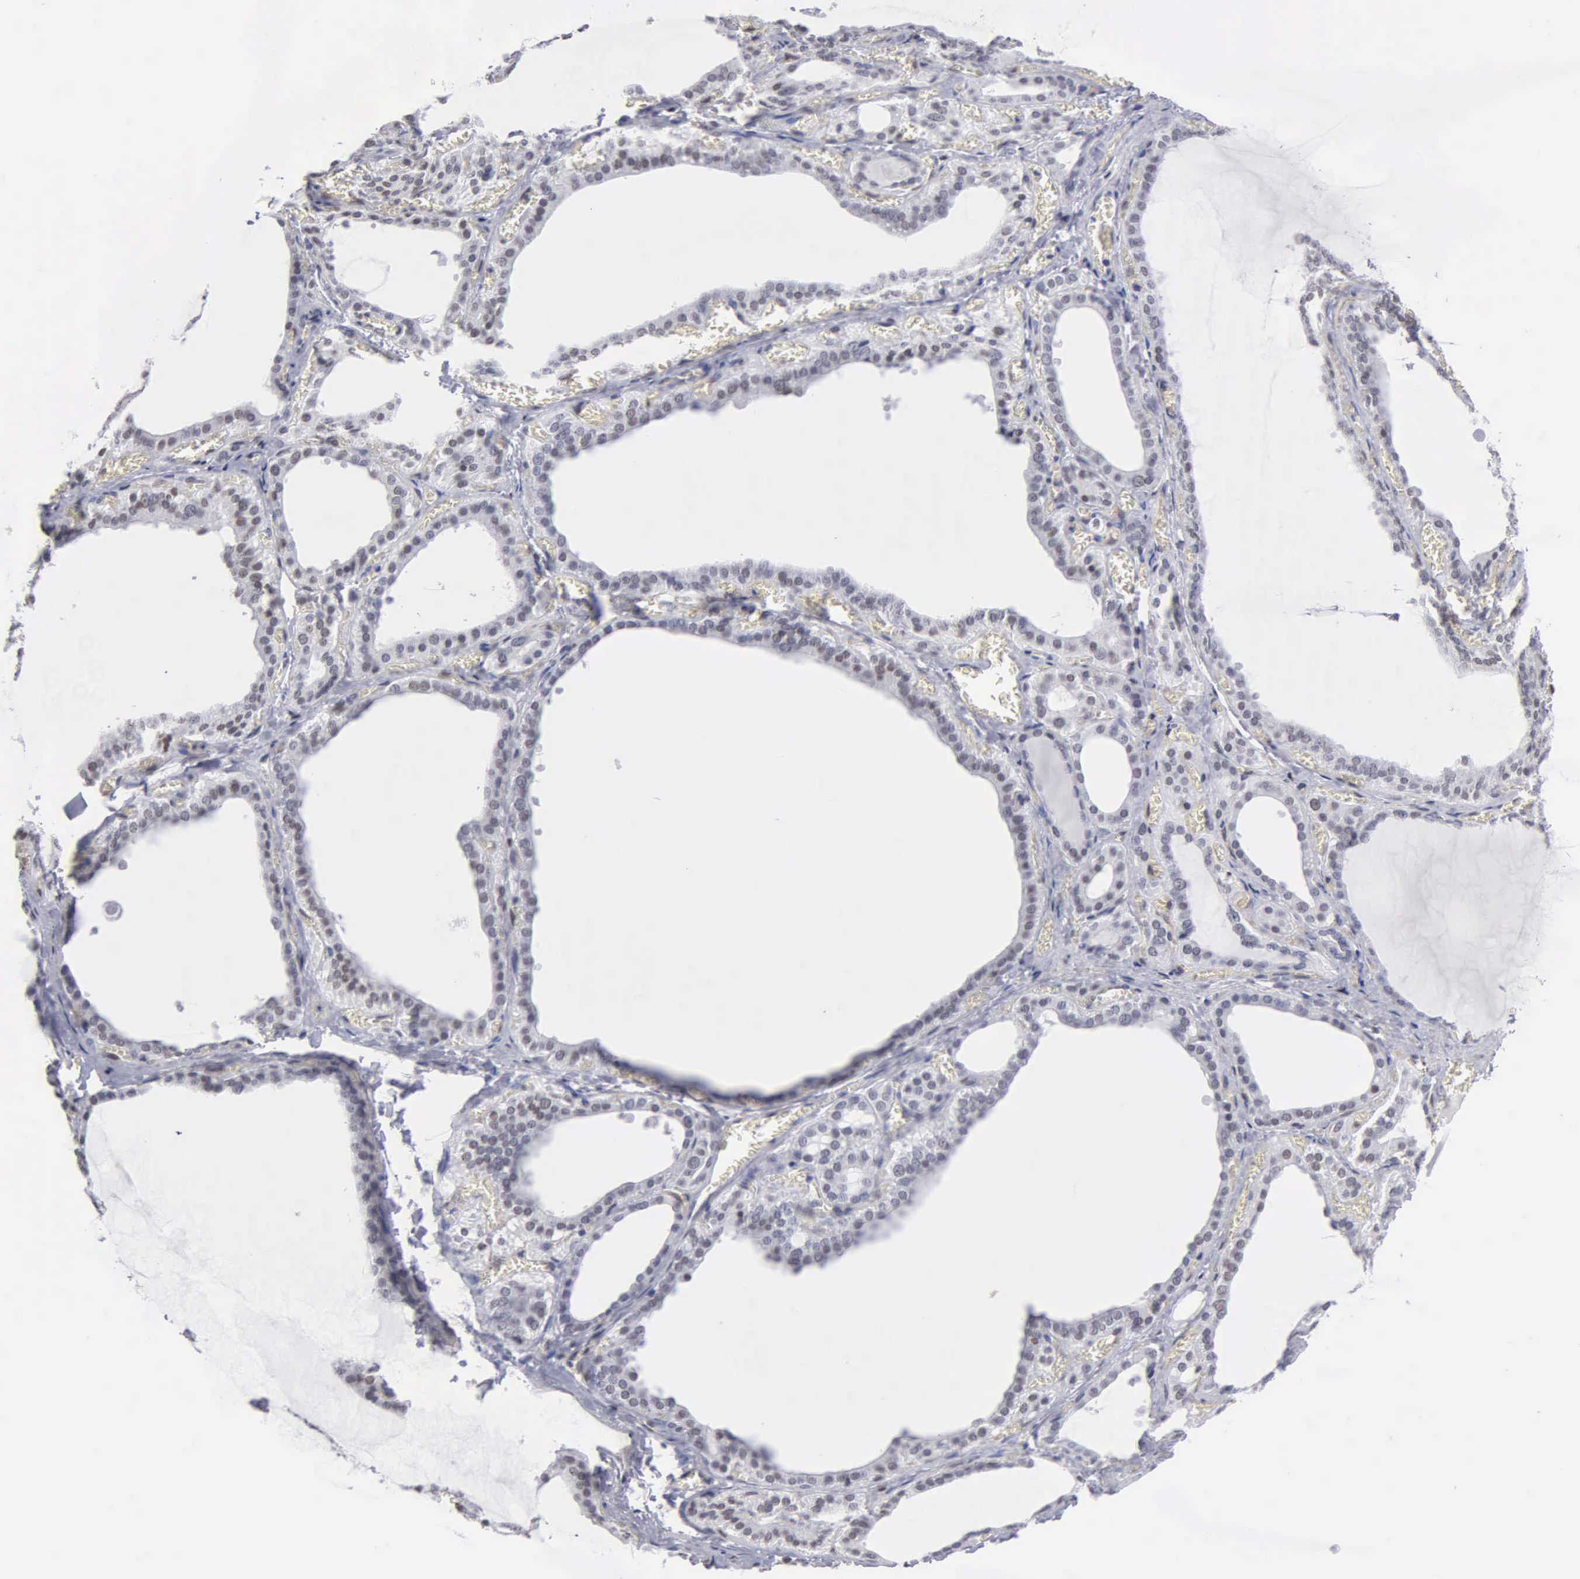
{"staining": {"intensity": "moderate", "quantity": "25%-75%", "location": "nuclear"}, "tissue": "thyroid gland", "cell_type": "Glandular cells", "image_type": "normal", "snomed": [{"axis": "morphology", "description": "Normal tissue, NOS"}, {"axis": "topography", "description": "Thyroid gland"}], "caption": "Immunohistochemistry (IHC) (DAB) staining of benign thyroid gland shows moderate nuclear protein positivity in about 25%-75% of glandular cells. The protein of interest is stained brown, and the nuclei are stained in blue (DAB (3,3'-diaminobenzidine) IHC with brightfield microscopy, high magnification).", "gene": "CCNG1", "patient": {"sex": "female", "age": 55}}